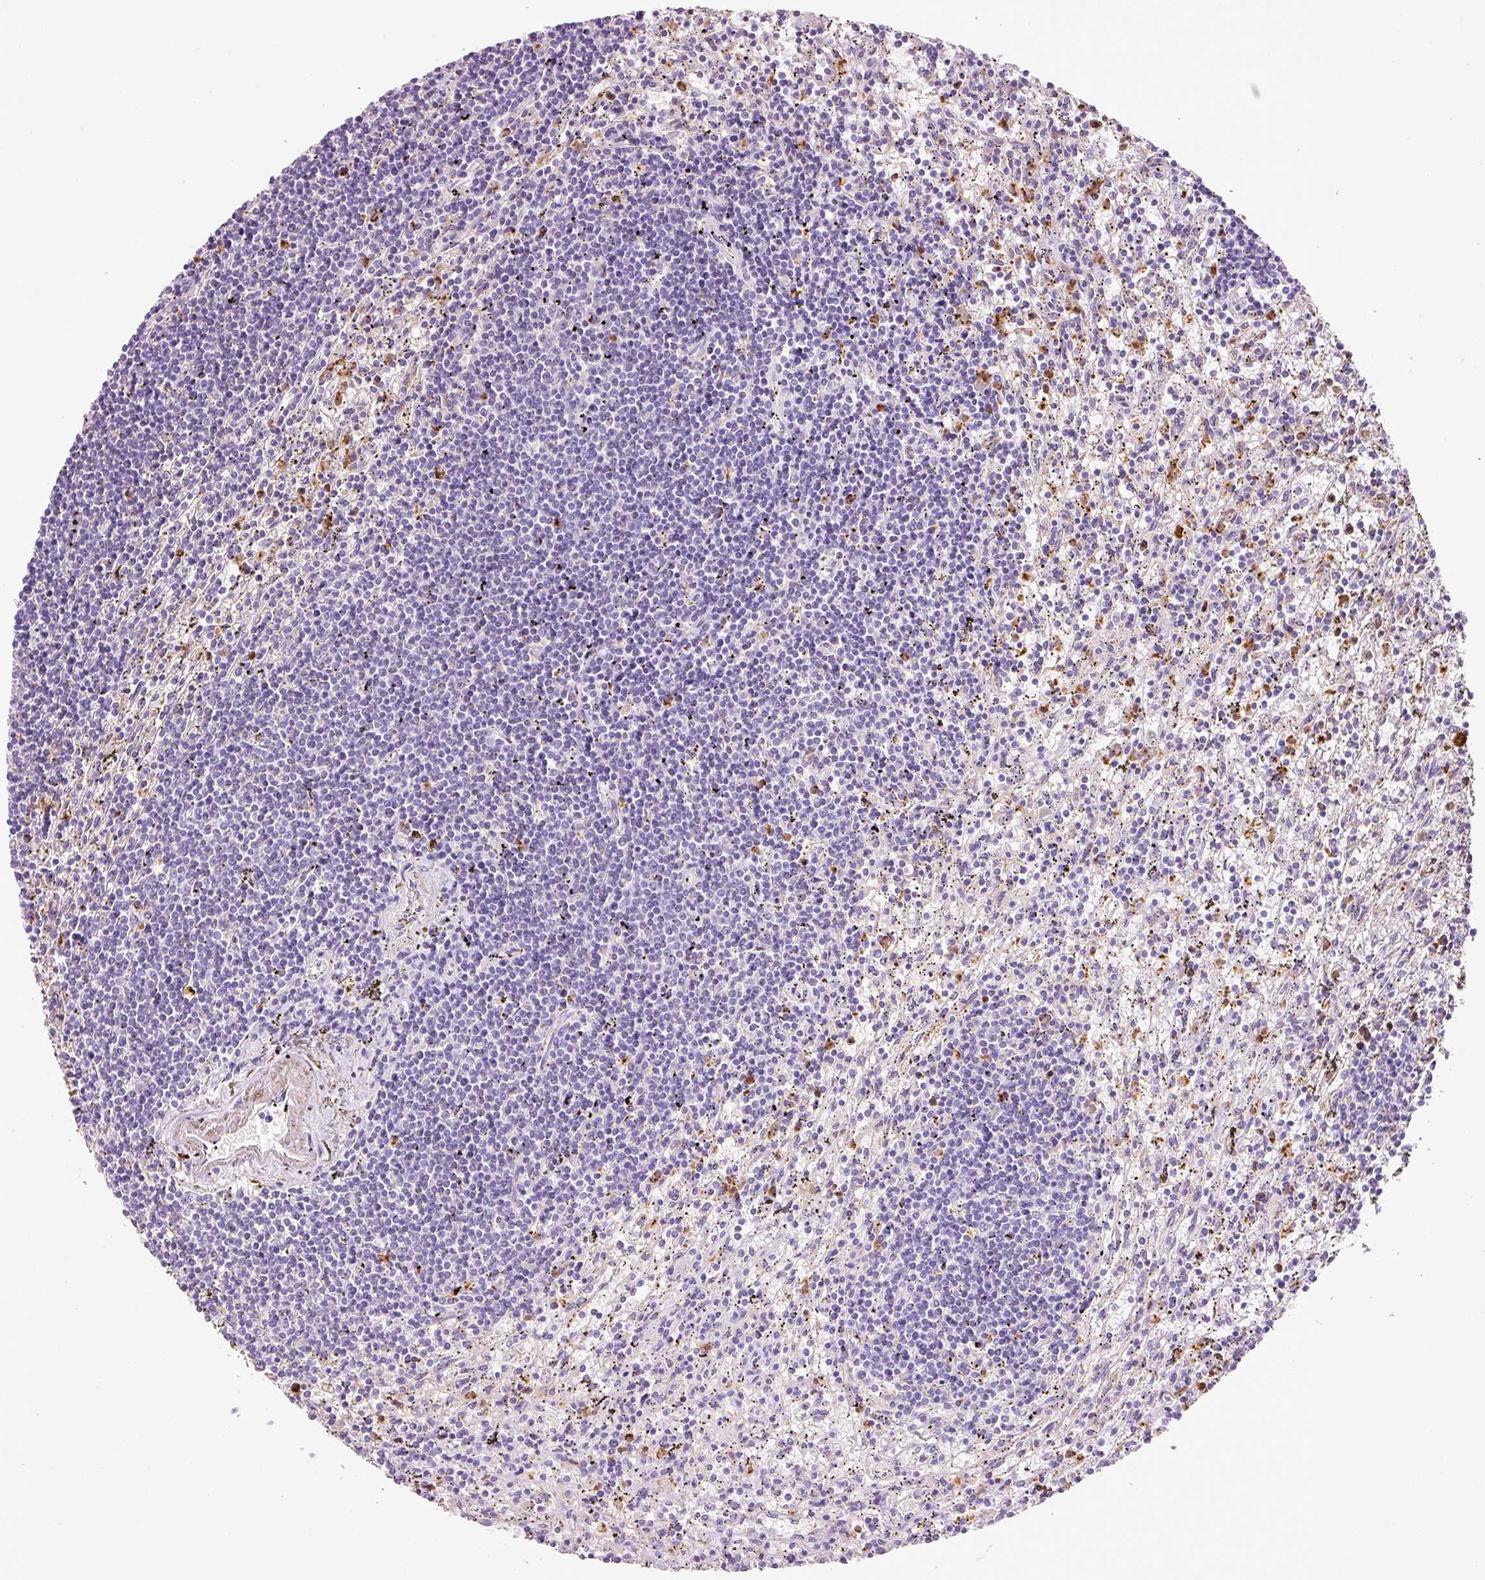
{"staining": {"intensity": "negative", "quantity": "none", "location": "none"}, "tissue": "lymphoma", "cell_type": "Tumor cells", "image_type": "cancer", "snomed": [{"axis": "morphology", "description": "Malignant lymphoma, non-Hodgkin's type, Low grade"}, {"axis": "topography", "description": "Spleen"}], "caption": "IHC micrograph of neoplastic tissue: low-grade malignant lymphoma, non-Hodgkin's type stained with DAB shows no significant protein staining in tumor cells.", "gene": "TMC8", "patient": {"sex": "male", "age": 76}}